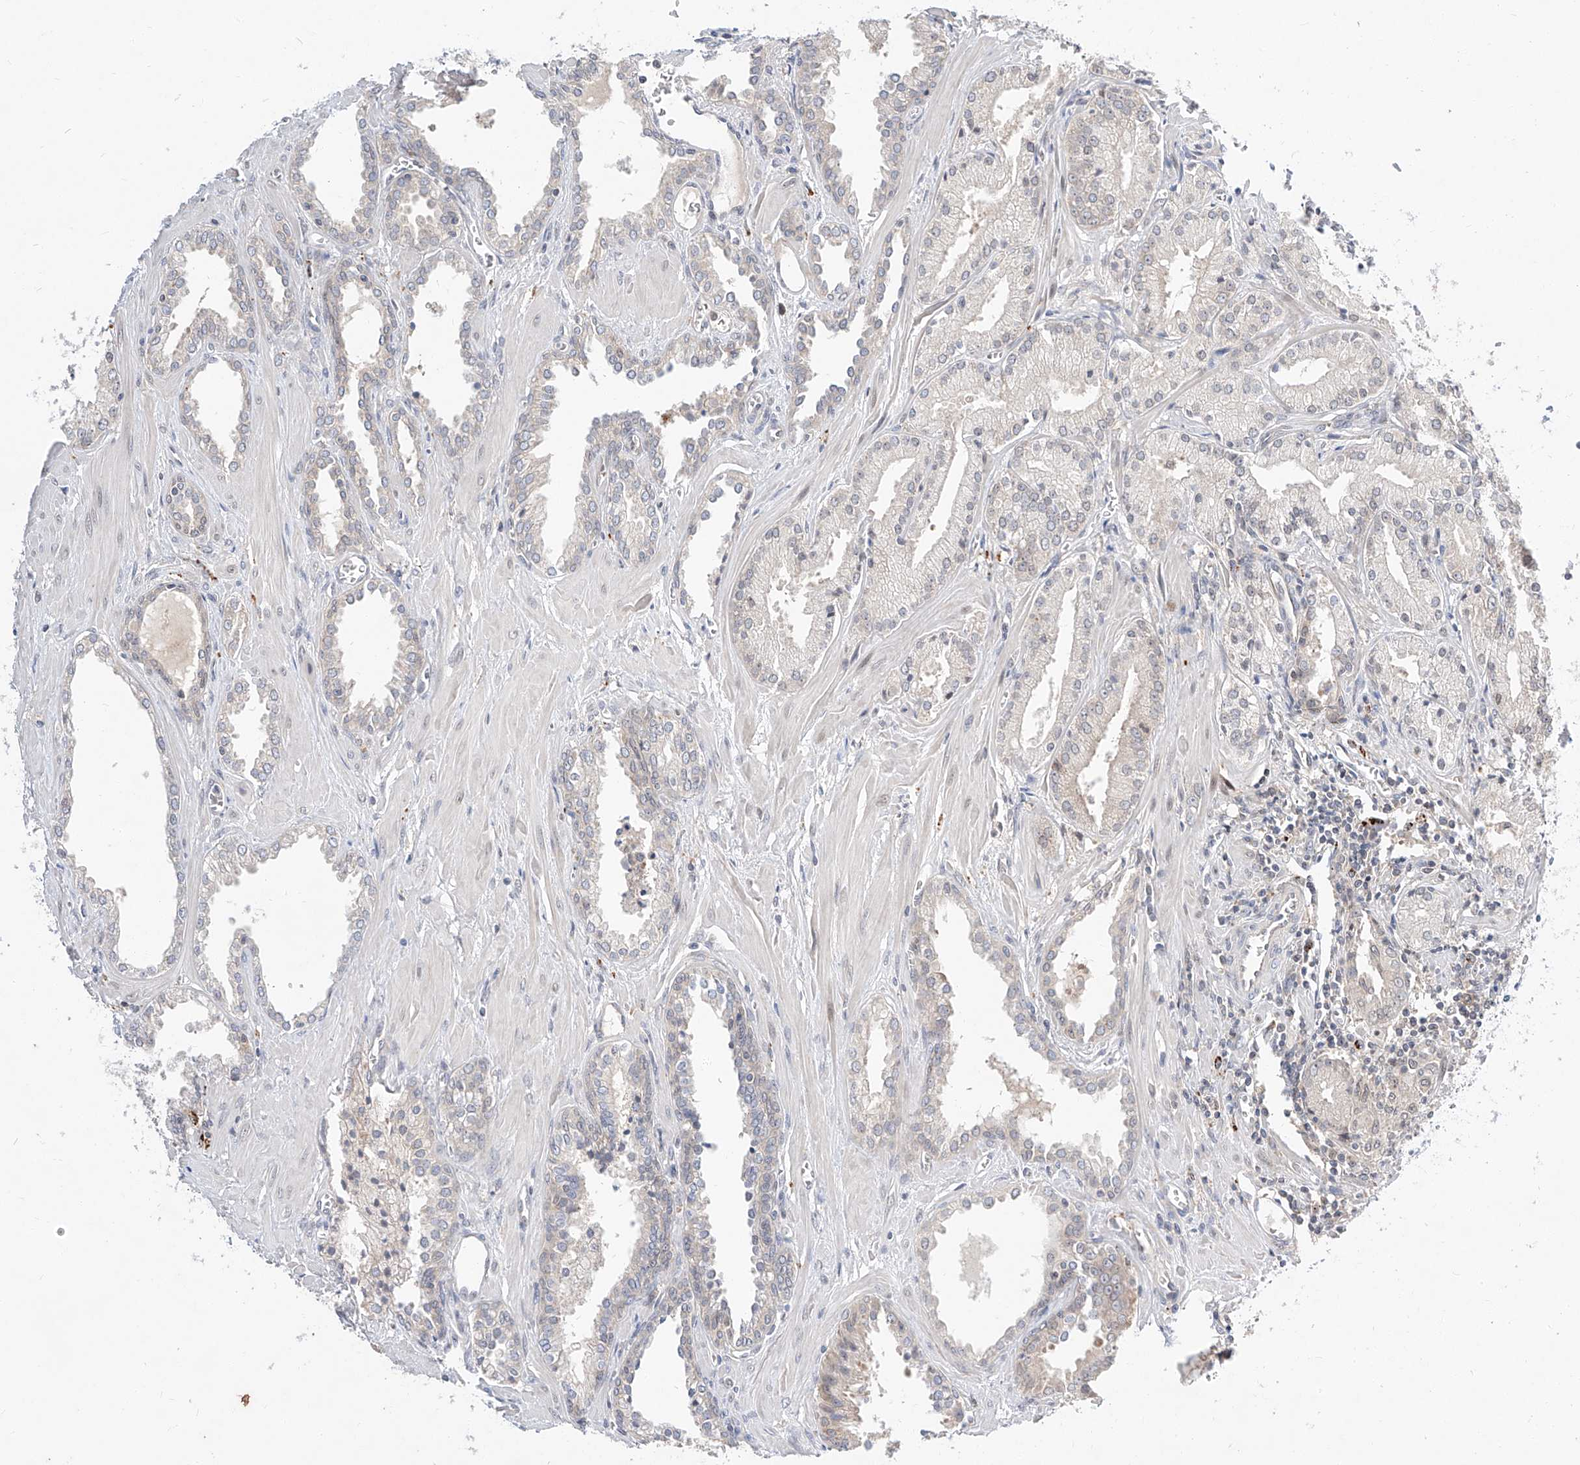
{"staining": {"intensity": "negative", "quantity": "none", "location": "none"}, "tissue": "prostate cancer", "cell_type": "Tumor cells", "image_type": "cancer", "snomed": [{"axis": "morphology", "description": "Adenocarcinoma, Low grade"}, {"axis": "topography", "description": "Prostate"}], "caption": "IHC image of neoplastic tissue: low-grade adenocarcinoma (prostate) stained with DAB (3,3'-diaminobenzidine) displays no significant protein expression in tumor cells. (DAB (3,3'-diaminobenzidine) IHC, high magnification).", "gene": "DIRAS3", "patient": {"sex": "male", "age": 67}}